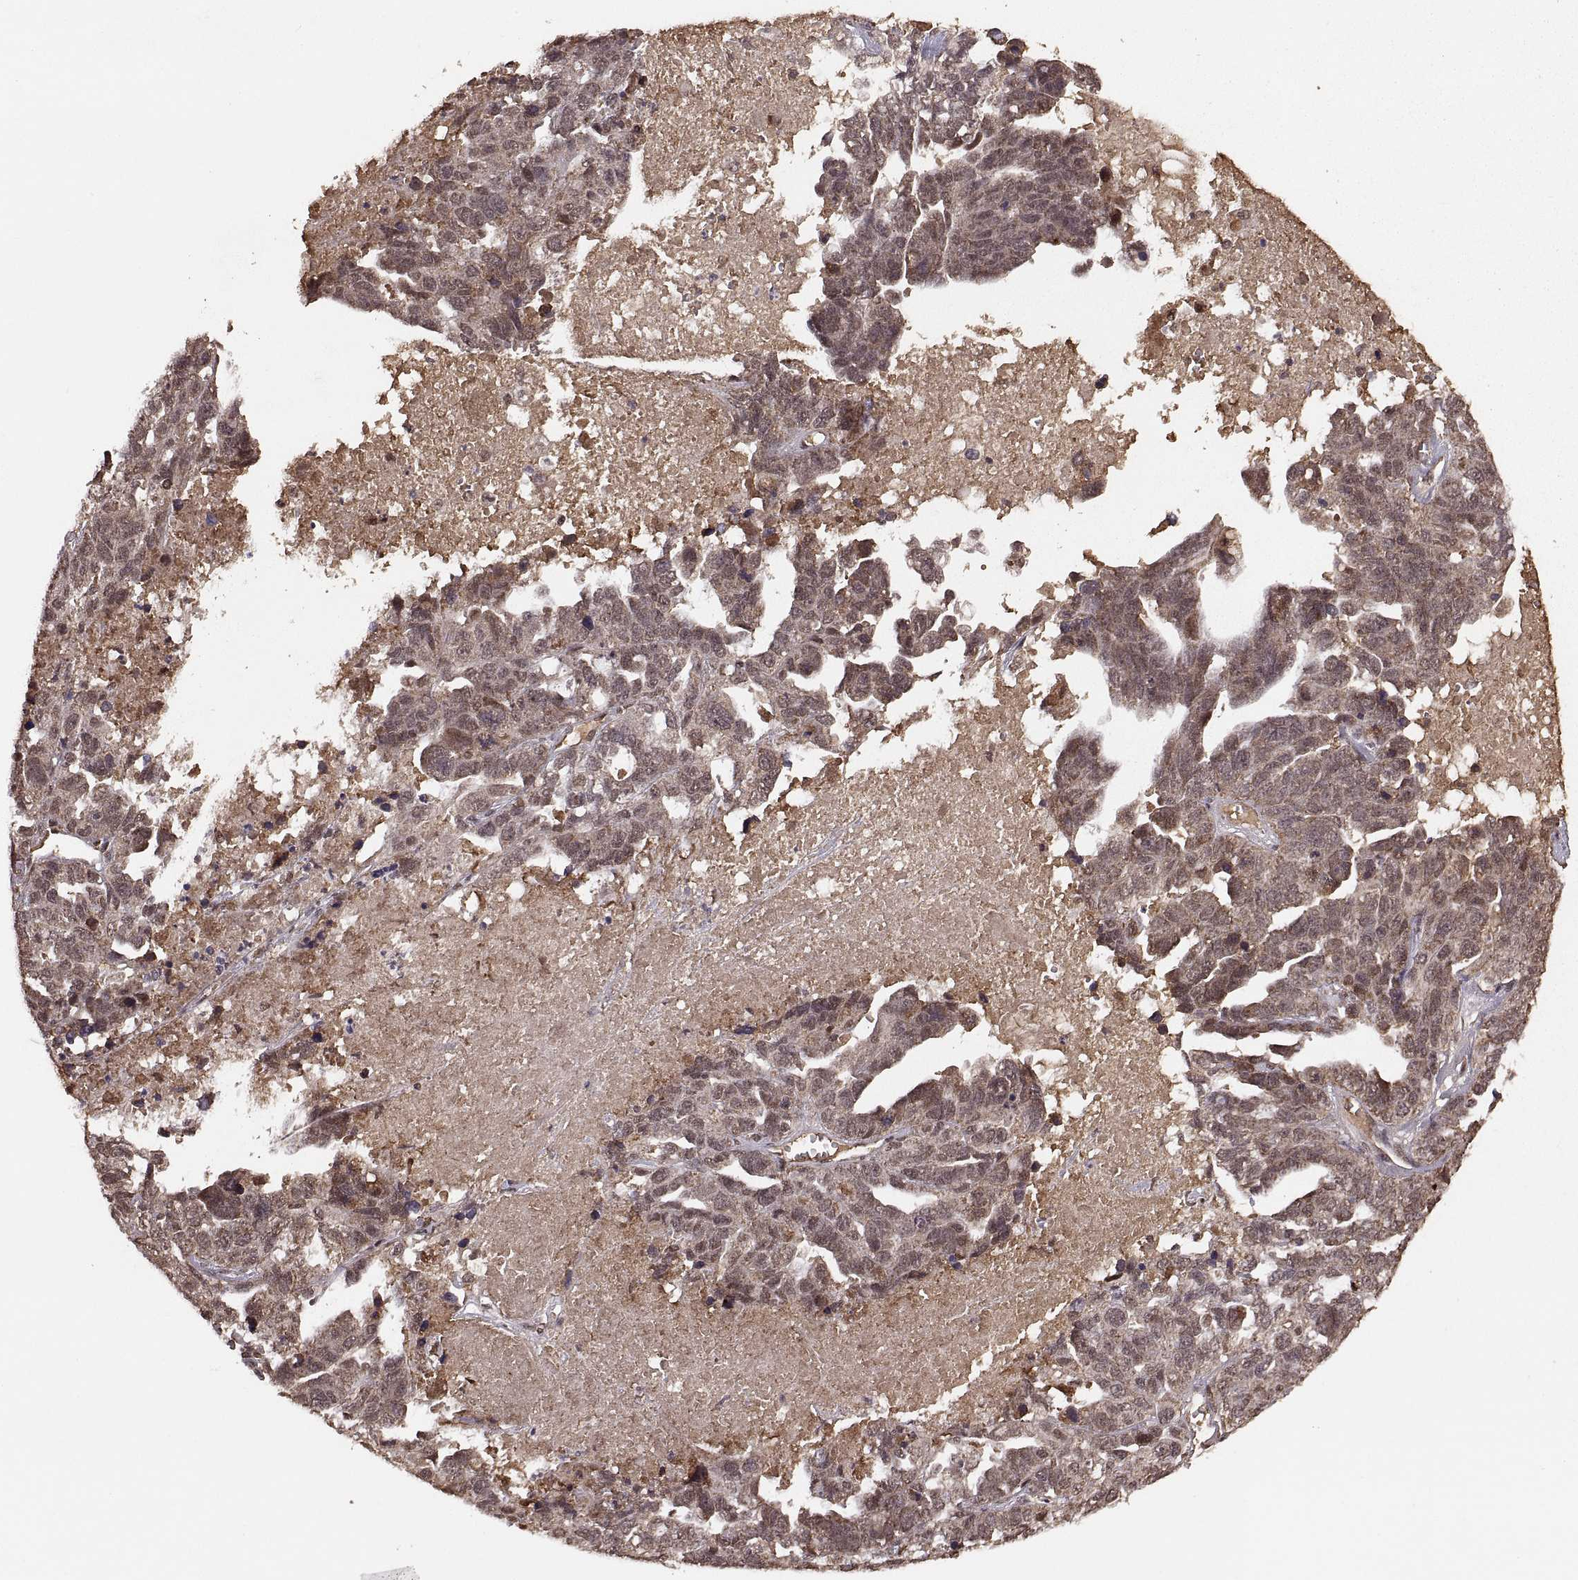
{"staining": {"intensity": "weak", "quantity": ">75%", "location": "cytoplasmic/membranous"}, "tissue": "ovarian cancer", "cell_type": "Tumor cells", "image_type": "cancer", "snomed": [{"axis": "morphology", "description": "Cystadenocarcinoma, serous, NOS"}, {"axis": "topography", "description": "Ovary"}], "caption": "Ovarian cancer (serous cystadenocarcinoma) stained for a protein displays weak cytoplasmic/membranous positivity in tumor cells.", "gene": "RFT1", "patient": {"sex": "female", "age": 71}}